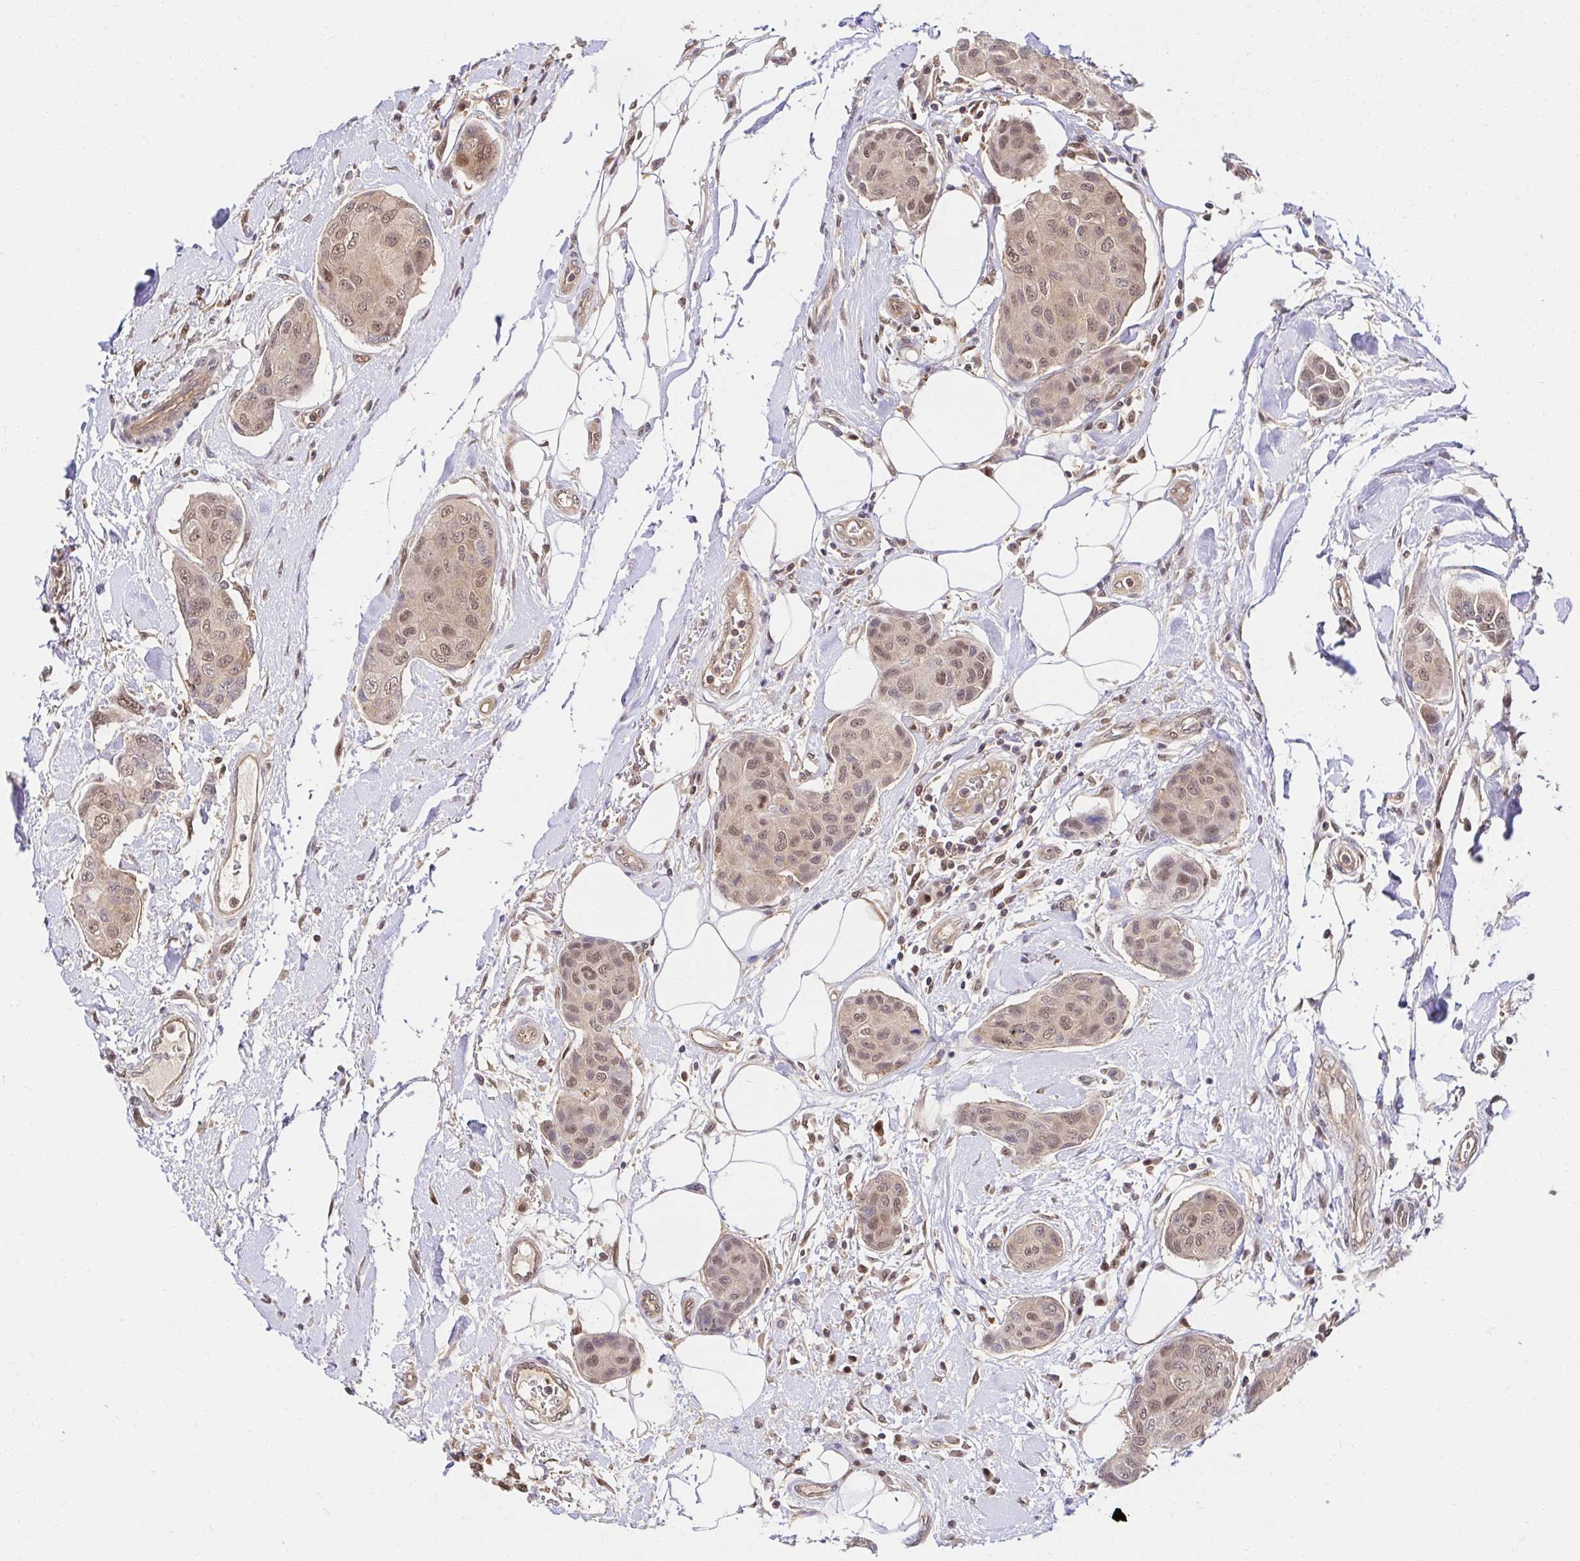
{"staining": {"intensity": "moderate", "quantity": ">75%", "location": "cytoplasmic/membranous,nuclear"}, "tissue": "breast cancer", "cell_type": "Tumor cells", "image_type": "cancer", "snomed": [{"axis": "morphology", "description": "Duct carcinoma"}, {"axis": "topography", "description": "Breast"}, {"axis": "topography", "description": "Lymph node"}], "caption": "Protein analysis of breast infiltrating ductal carcinoma tissue displays moderate cytoplasmic/membranous and nuclear expression in approximately >75% of tumor cells.", "gene": "PSMA4", "patient": {"sex": "female", "age": 80}}